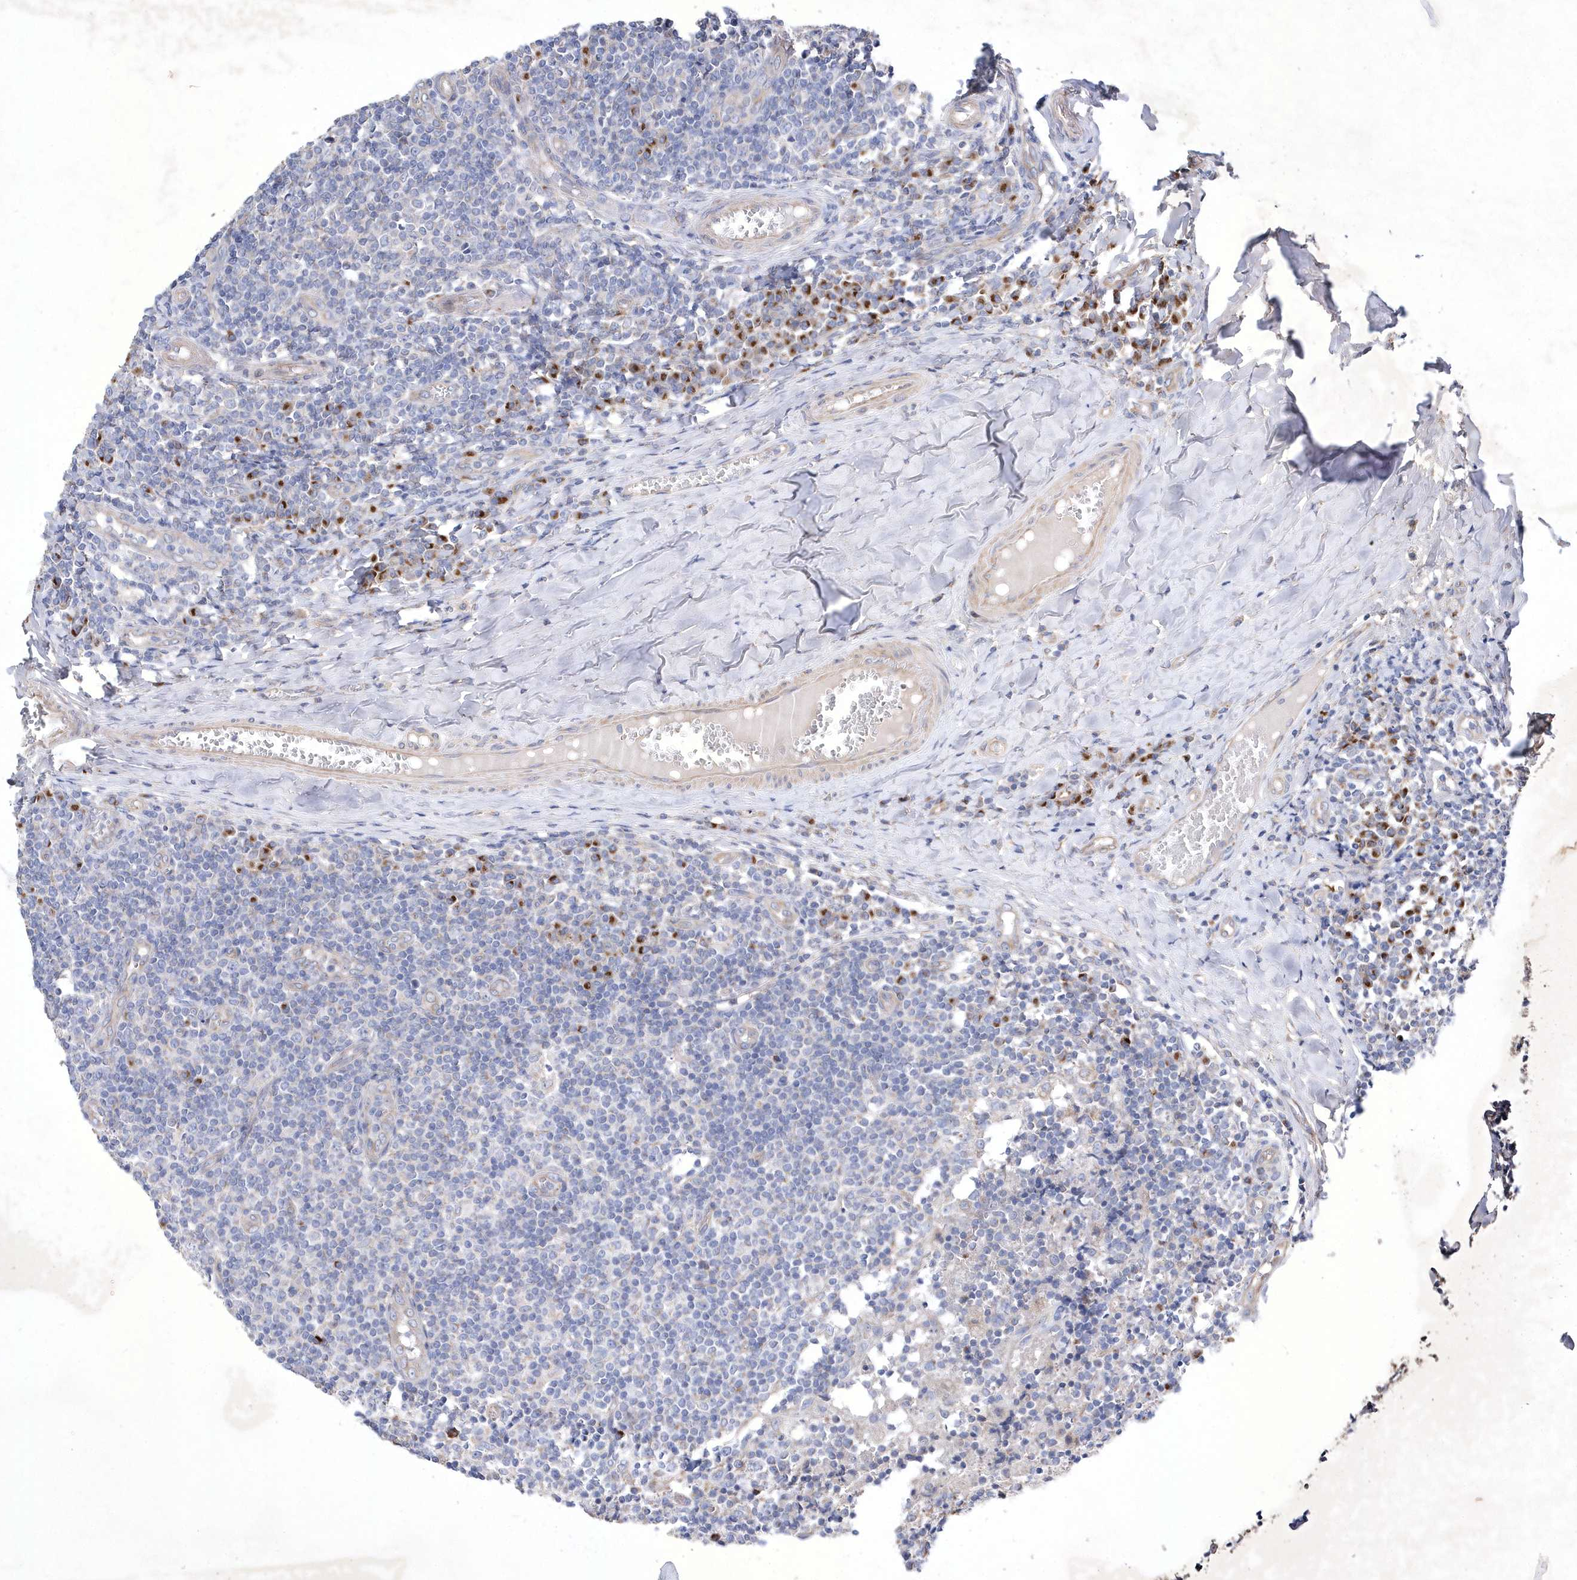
{"staining": {"intensity": "negative", "quantity": "none", "location": "none"}, "tissue": "tonsil", "cell_type": "Germinal center cells", "image_type": "normal", "snomed": [{"axis": "morphology", "description": "Normal tissue, NOS"}, {"axis": "topography", "description": "Tonsil"}], "caption": "Tonsil was stained to show a protein in brown. There is no significant positivity in germinal center cells. The staining is performed using DAB brown chromogen with nuclei counter-stained in using hematoxylin.", "gene": "METTL8", "patient": {"sex": "female", "age": 19}}